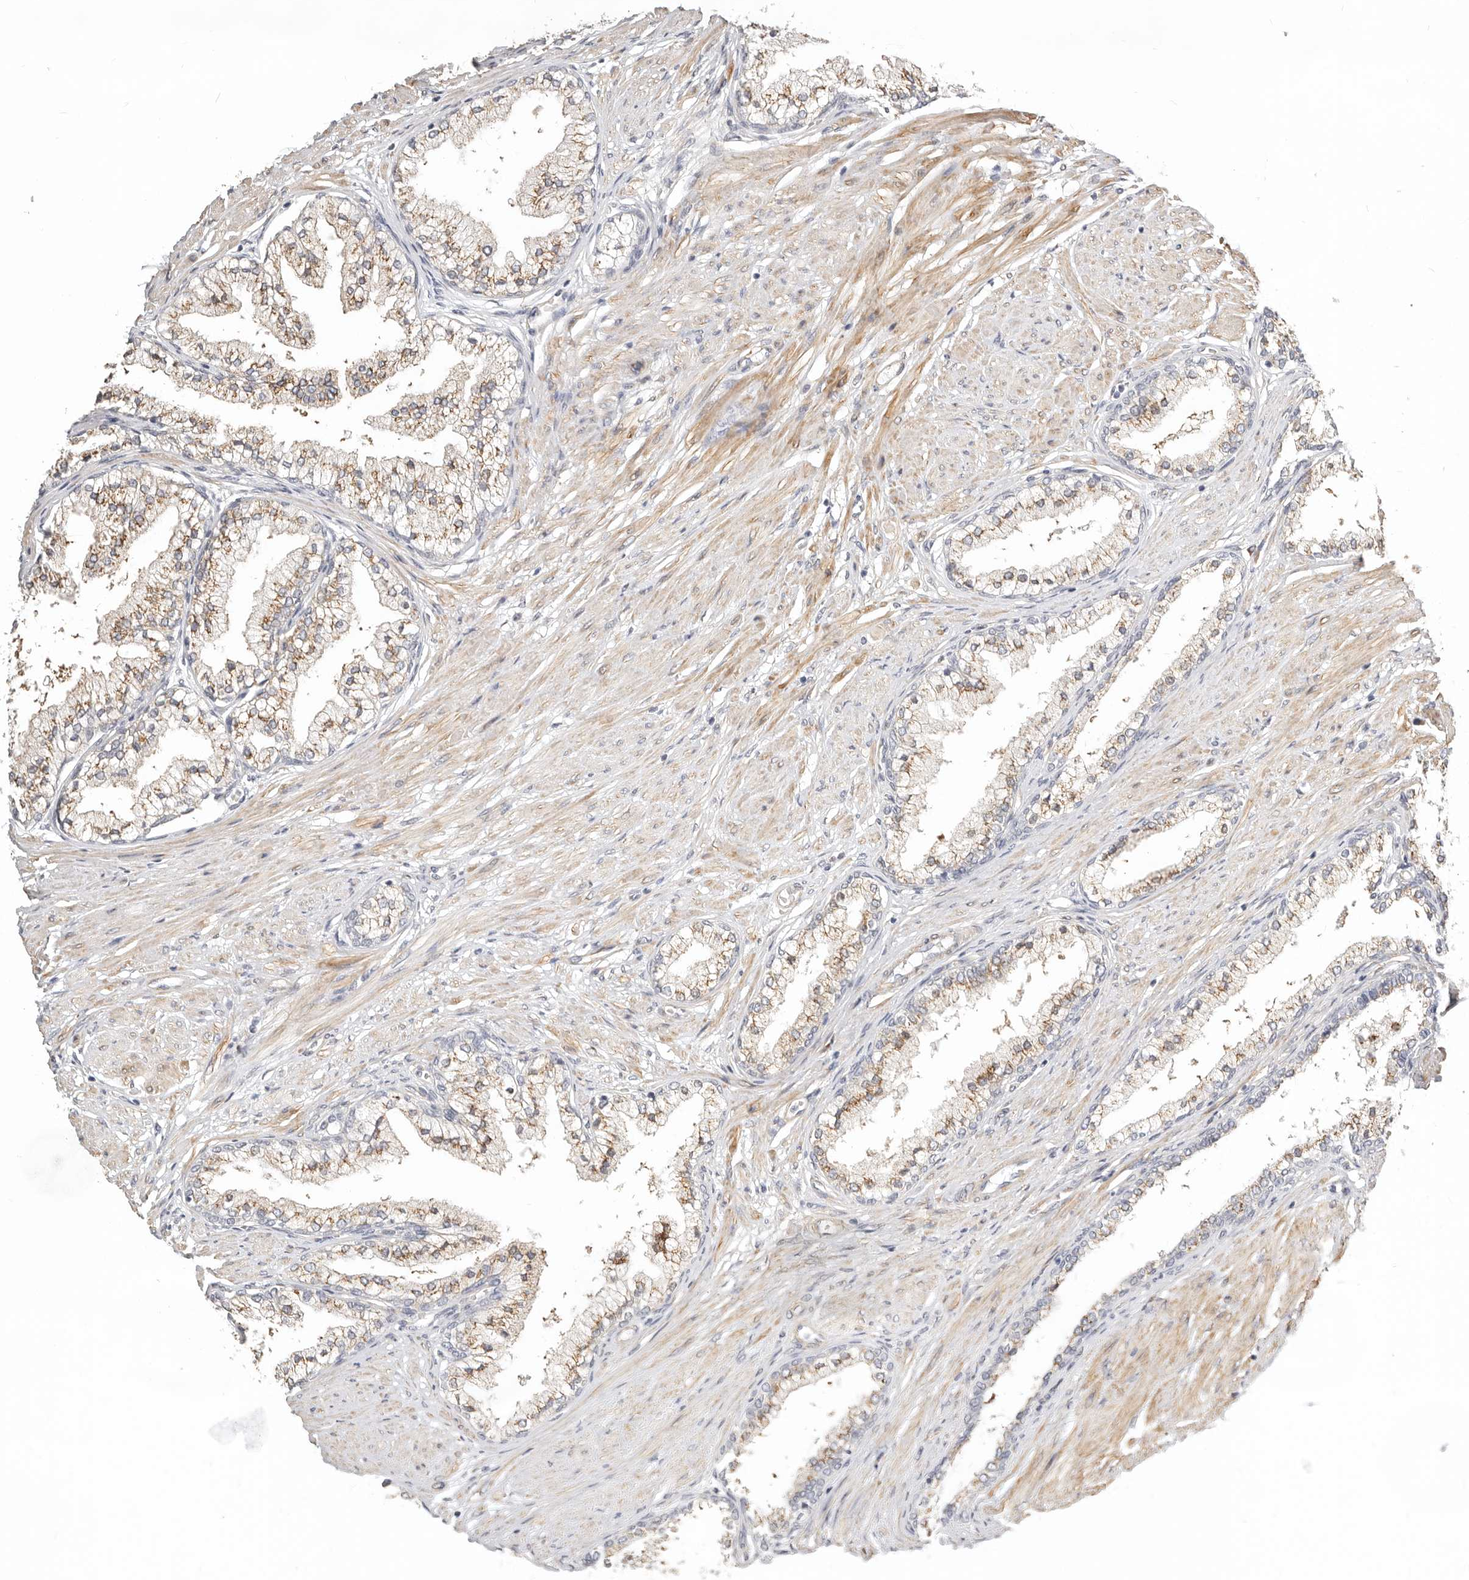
{"staining": {"intensity": "weak", "quantity": "<25%", "location": "cytoplasmic/membranous"}, "tissue": "prostate cancer", "cell_type": "Tumor cells", "image_type": "cancer", "snomed": [{"axis": "morphology", "description": "Adenocarcinoma, High grade"}, {"axis": "topography", "description": "Prostate"}], "caption": "IHC image of human prostate cancer (high-grade adenocarcinoma) stained for a protein (brown), which exhibits no expression in tumor cells.", "gene": "RABAC1", "patient": {"sex": "male", "age": 61}}